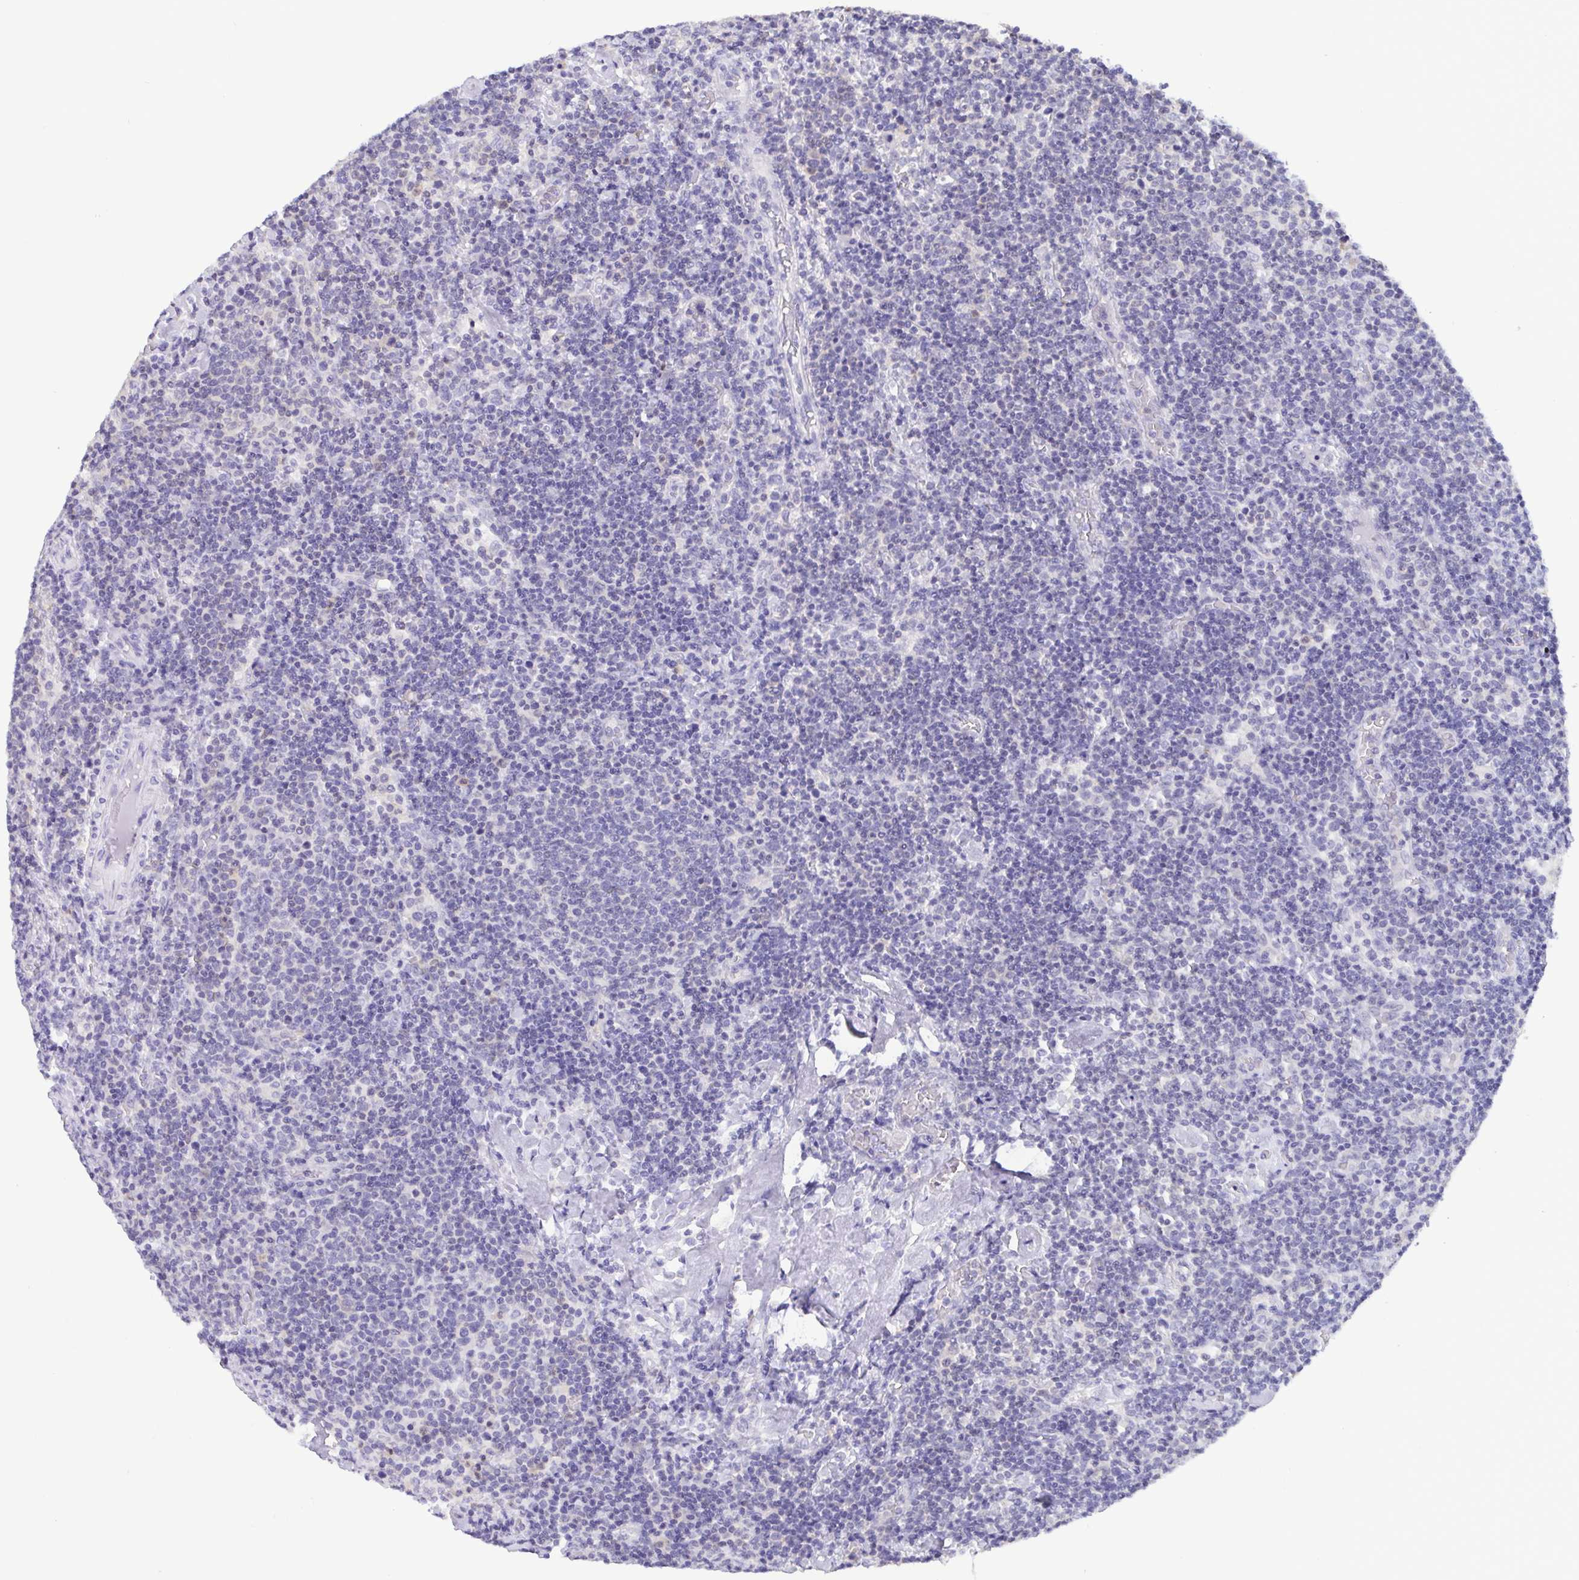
{"staining": {"intensity": "negative", "quantity": "none", "location": "none"}, "tissue": "lymphoma", "cell_type": "Tumor cells", "image_type": "cancer", "snomed": [{"axis": "morphology", "description": "Malignant lymphoma, non-Hodgkin's type, High grade"}, {"axis": "topography", "description": "Lymph node"}], "caption": "DAB immunohistochemical staining of human high-grade malignant lymphoma, non-Hodgkin's type exhibits no significant expression in tumor cells.", "gene": "LDHC", "patient": {"sex": "male", "age": 61}}